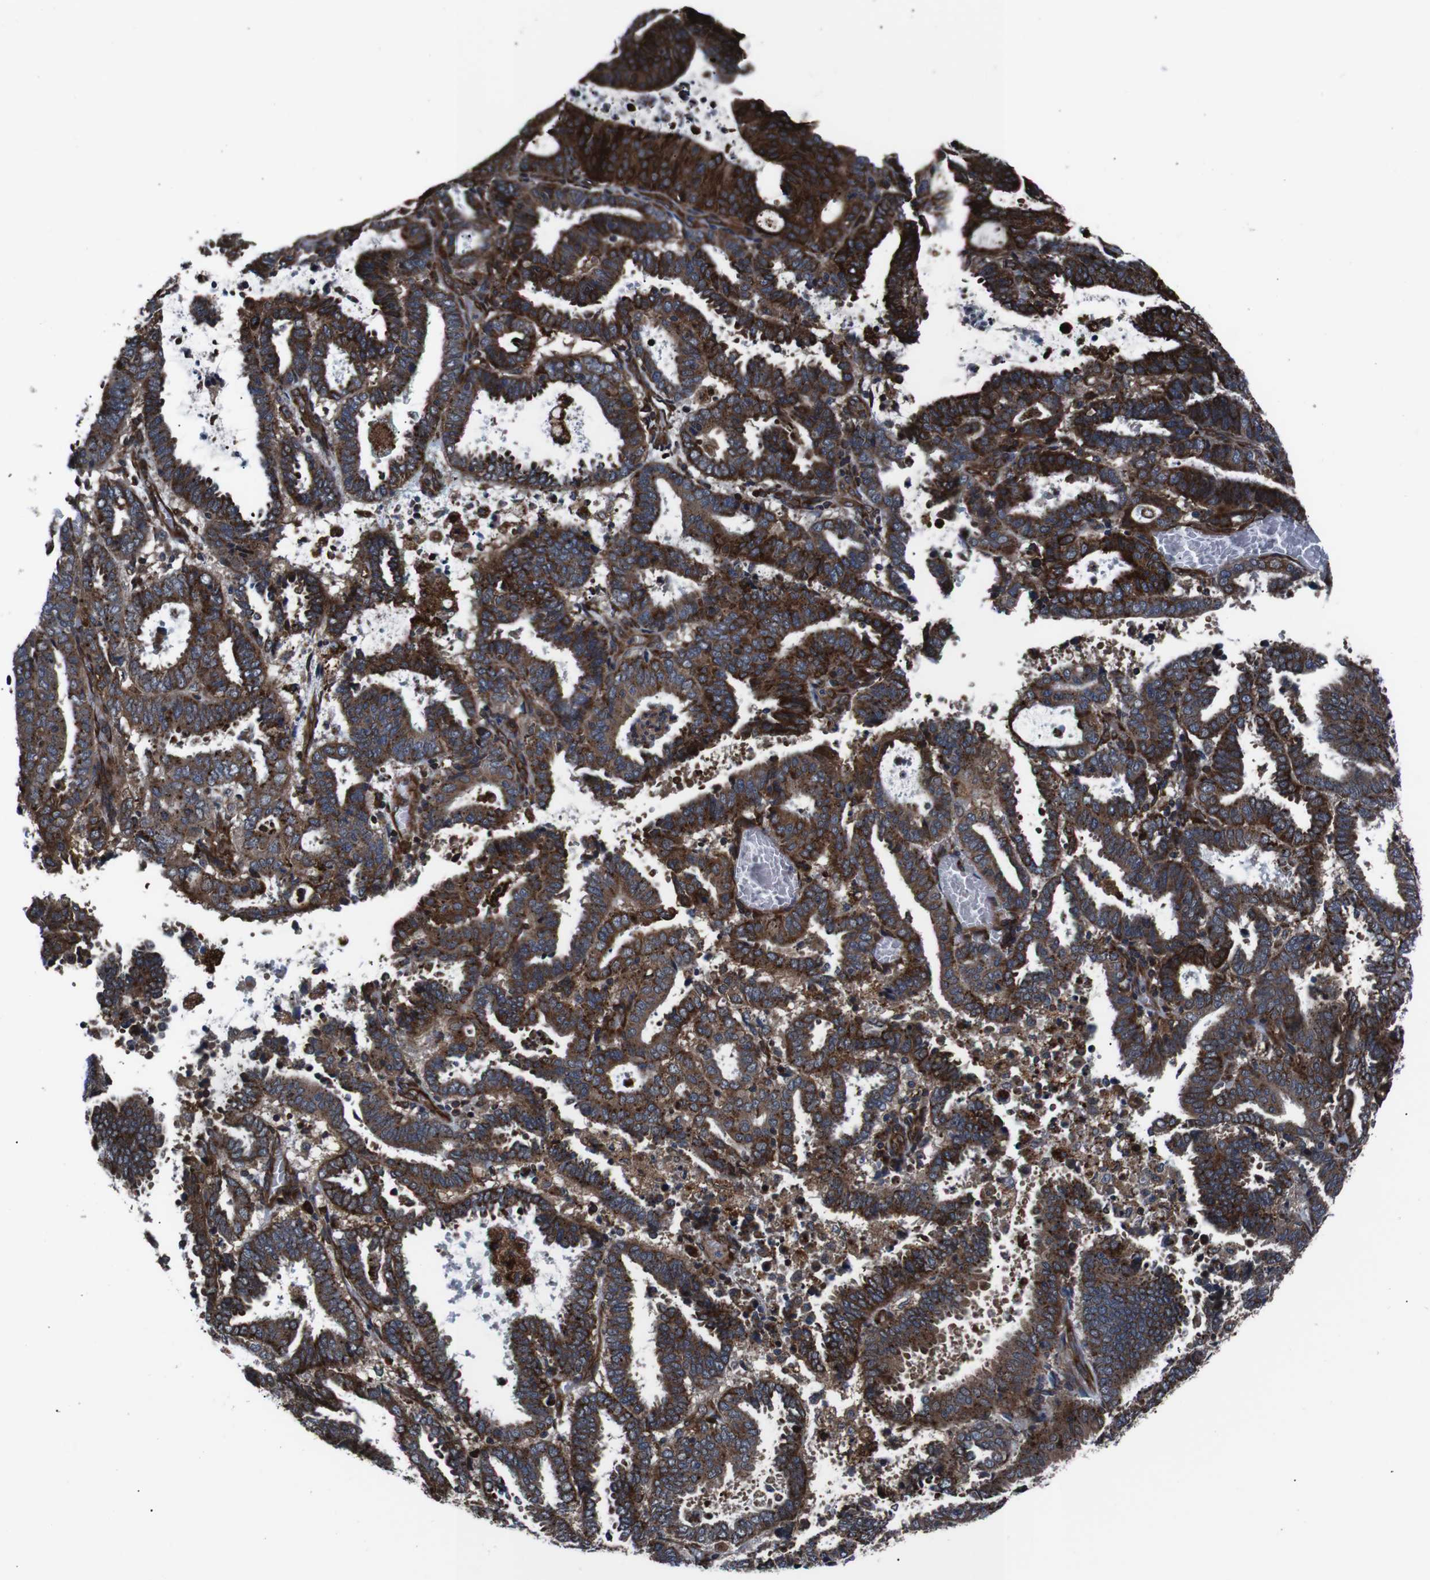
{"staining": {"intensity": "strong", "quantity": ">75%", "location": "cytoplasmic/membranous"}, "tissue": "endometrial cancer", "cell_type": "Tumor cells", "image_type": "cancer", "snomed": [{"axis": "morphology", "description": "Adenocarcinoma, NOS"}, {"axis": "topography", "description": "Uterus"}], "caption": "Endometrial cancer (adenocarcinoma) stained with immunohistochemistry (IHC) reveals strong cytoplasmic/membranous expression in about >75% of tumor cells. (DAB (3,3'-diaminobenzidine) IHC with brightfield microscopy, high magnification).", "gene": "EIF4A2", "patient": {"sex": "female", "age": 83}}